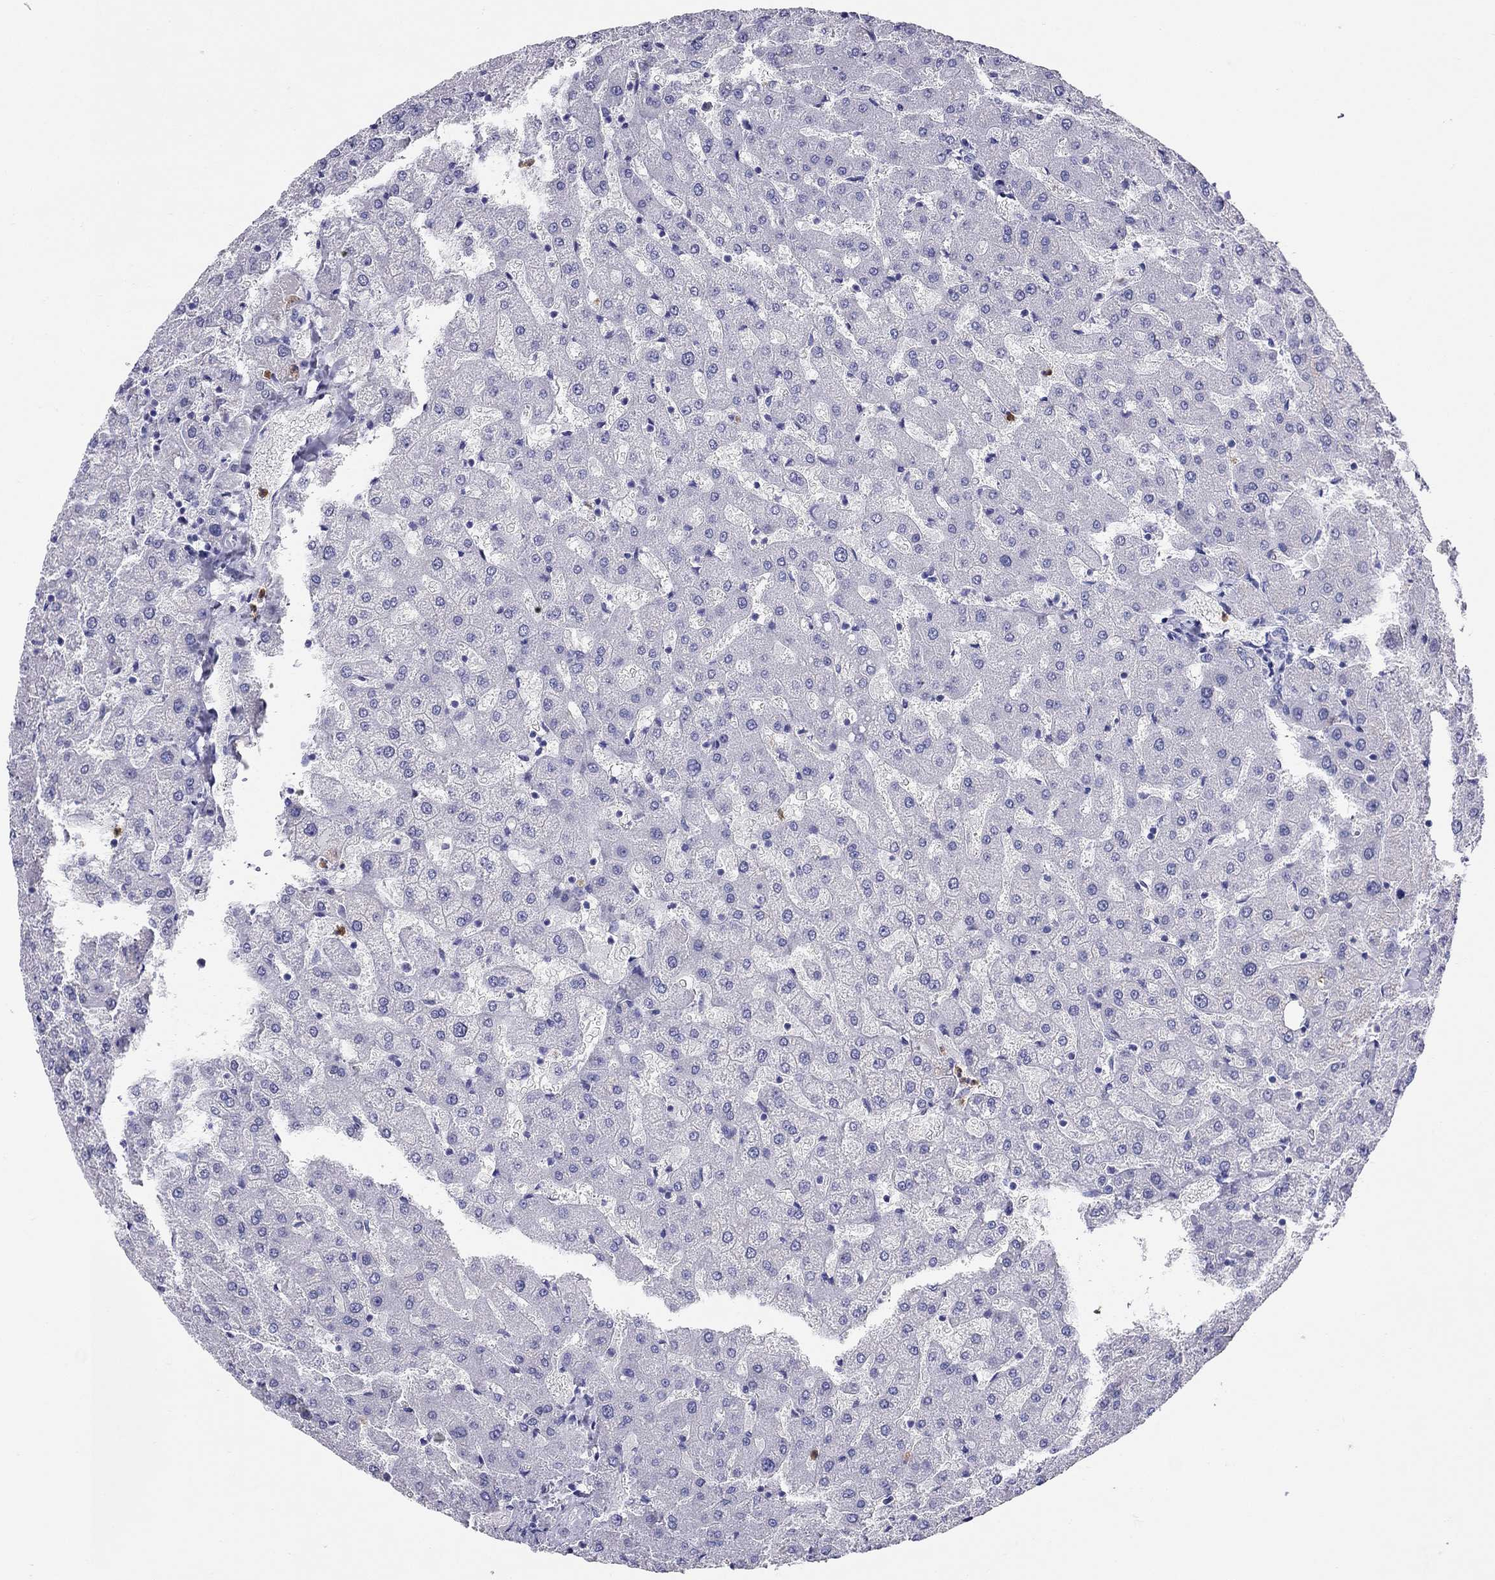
{"staining": {"intensity": "negative", "quantity": "none", "location": "none"}, "tissue": "liver", "cell_type": "Cholangiocytes", "image_type": "normal", "snomed": [{"axis": "morphology", "description": "Normal tissue, NOS"}, {"axis": "topography", "description": "Liver"}], "caption": "Immunohistochemistry (IHC) image of unremarkable human liver stained for a protein (brown), which demonstrates no positivity in cholangiocytes.", "gene": "PPP1R36", "patient": {"sex": "female", "age": 50}}